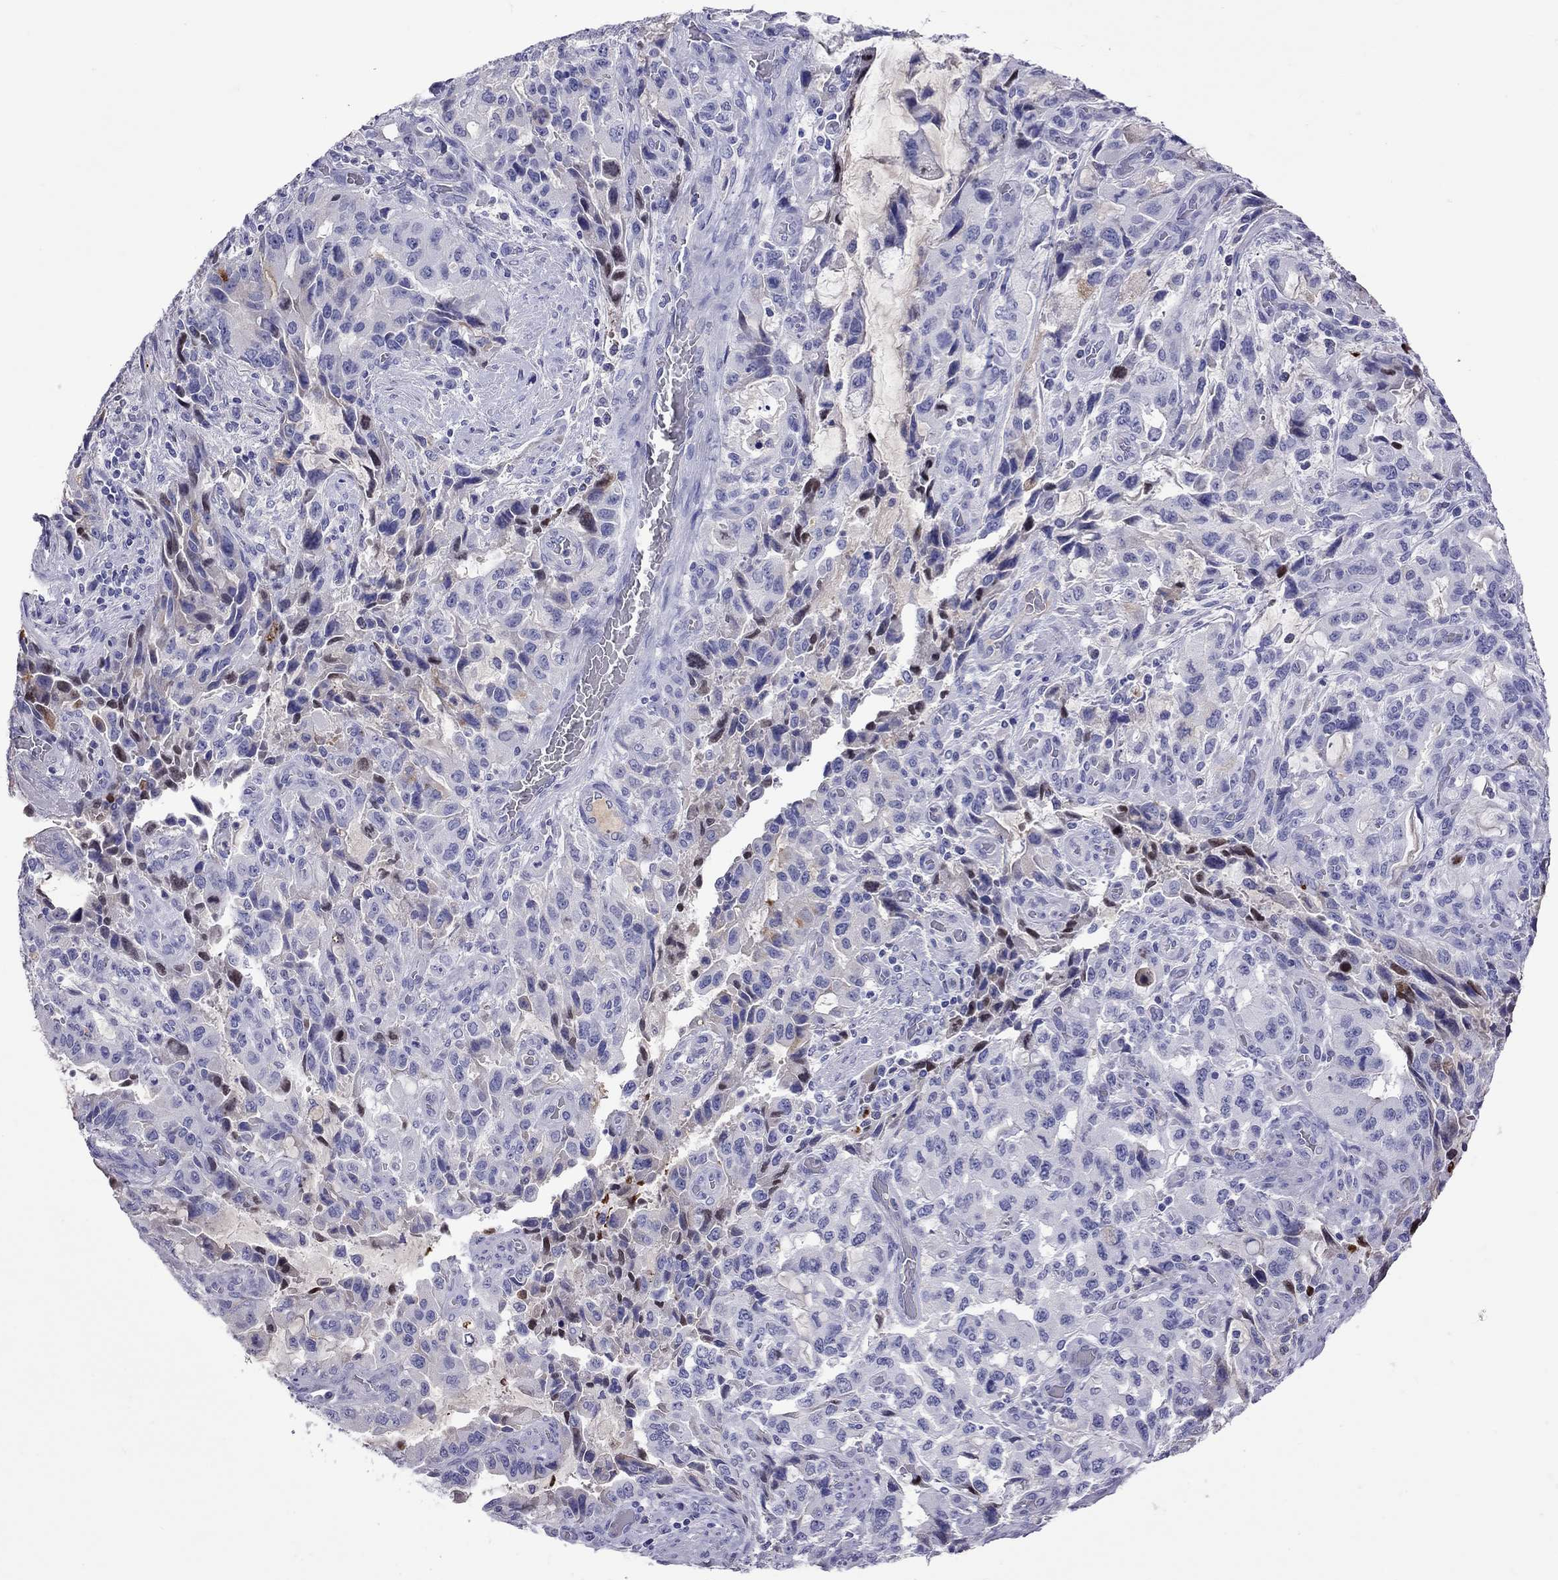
{"staining": {"intensity": "weak", "quantity": "25%-75%", "location": "cytoplasmic/membranous"}, "tissue": "stomach cancer", "cell_type": "Tumor cells", "image_type": "cancer", "snomed": [{"axis": "morphology", "description": "Adenocarcinoma, NOS"}, {"axis": "topography", "description": "Stomach, upper"}], "caption": "Immunohistochemical staining of human stomach adenocarcinoma shows low levels of weak cytoplasmic/membranous protein staining in approximately 25%-75% of tumor cells.", "gene": "SERPINA3", "patient": {"sex": "male", "age": 85}}